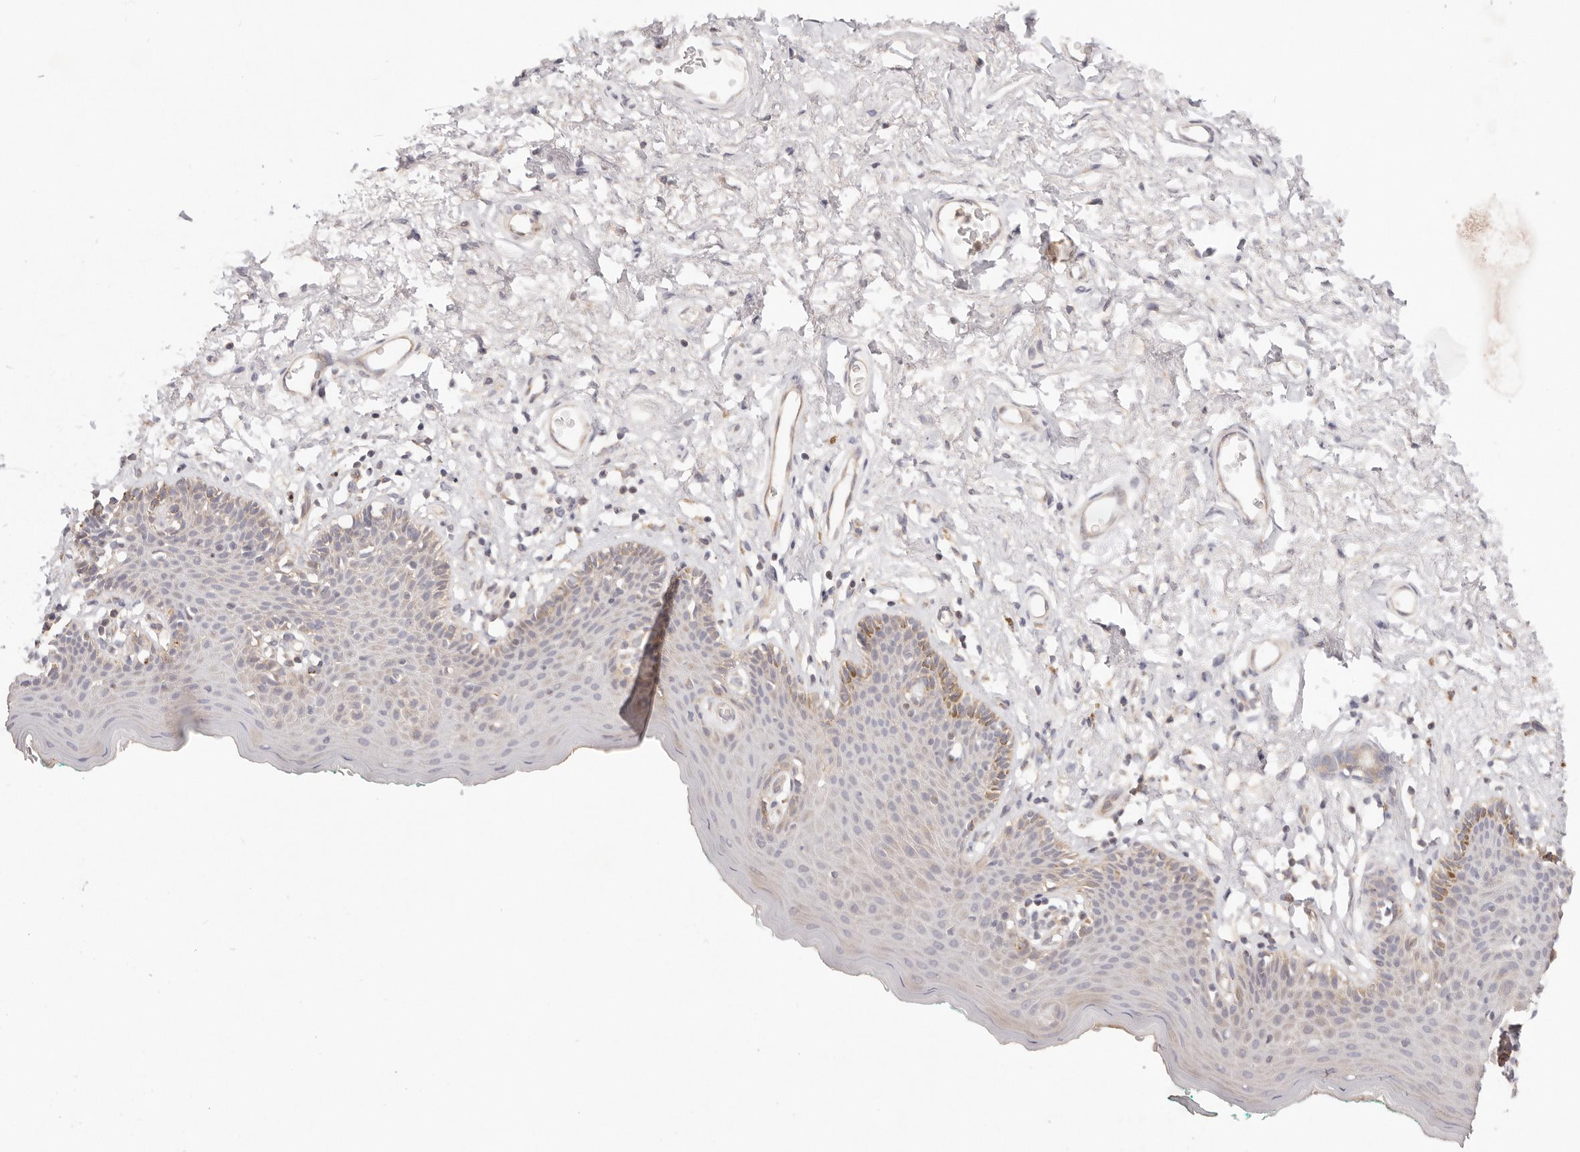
{"staining": {"intensity": "moderate", "quantity": "25%-75%", "location": "cytoplasmic/membranous"}, "tissue": "skin", "cell_type": "Epidermal cells", "image_type": "normal", "snomed": [{"axis": "morphology", "description": "Normal tissue, NOS"}, {"axis": "topography", "description": "Vulva"}], "caption": "Normal skin shows moderate cytoplasmic/membranous expression in about 25%-75% of epidermal cells, visualized by immunohistochemistry.", "gene": "KCMF1", "patient": {"sex": "female", "age": 66}}